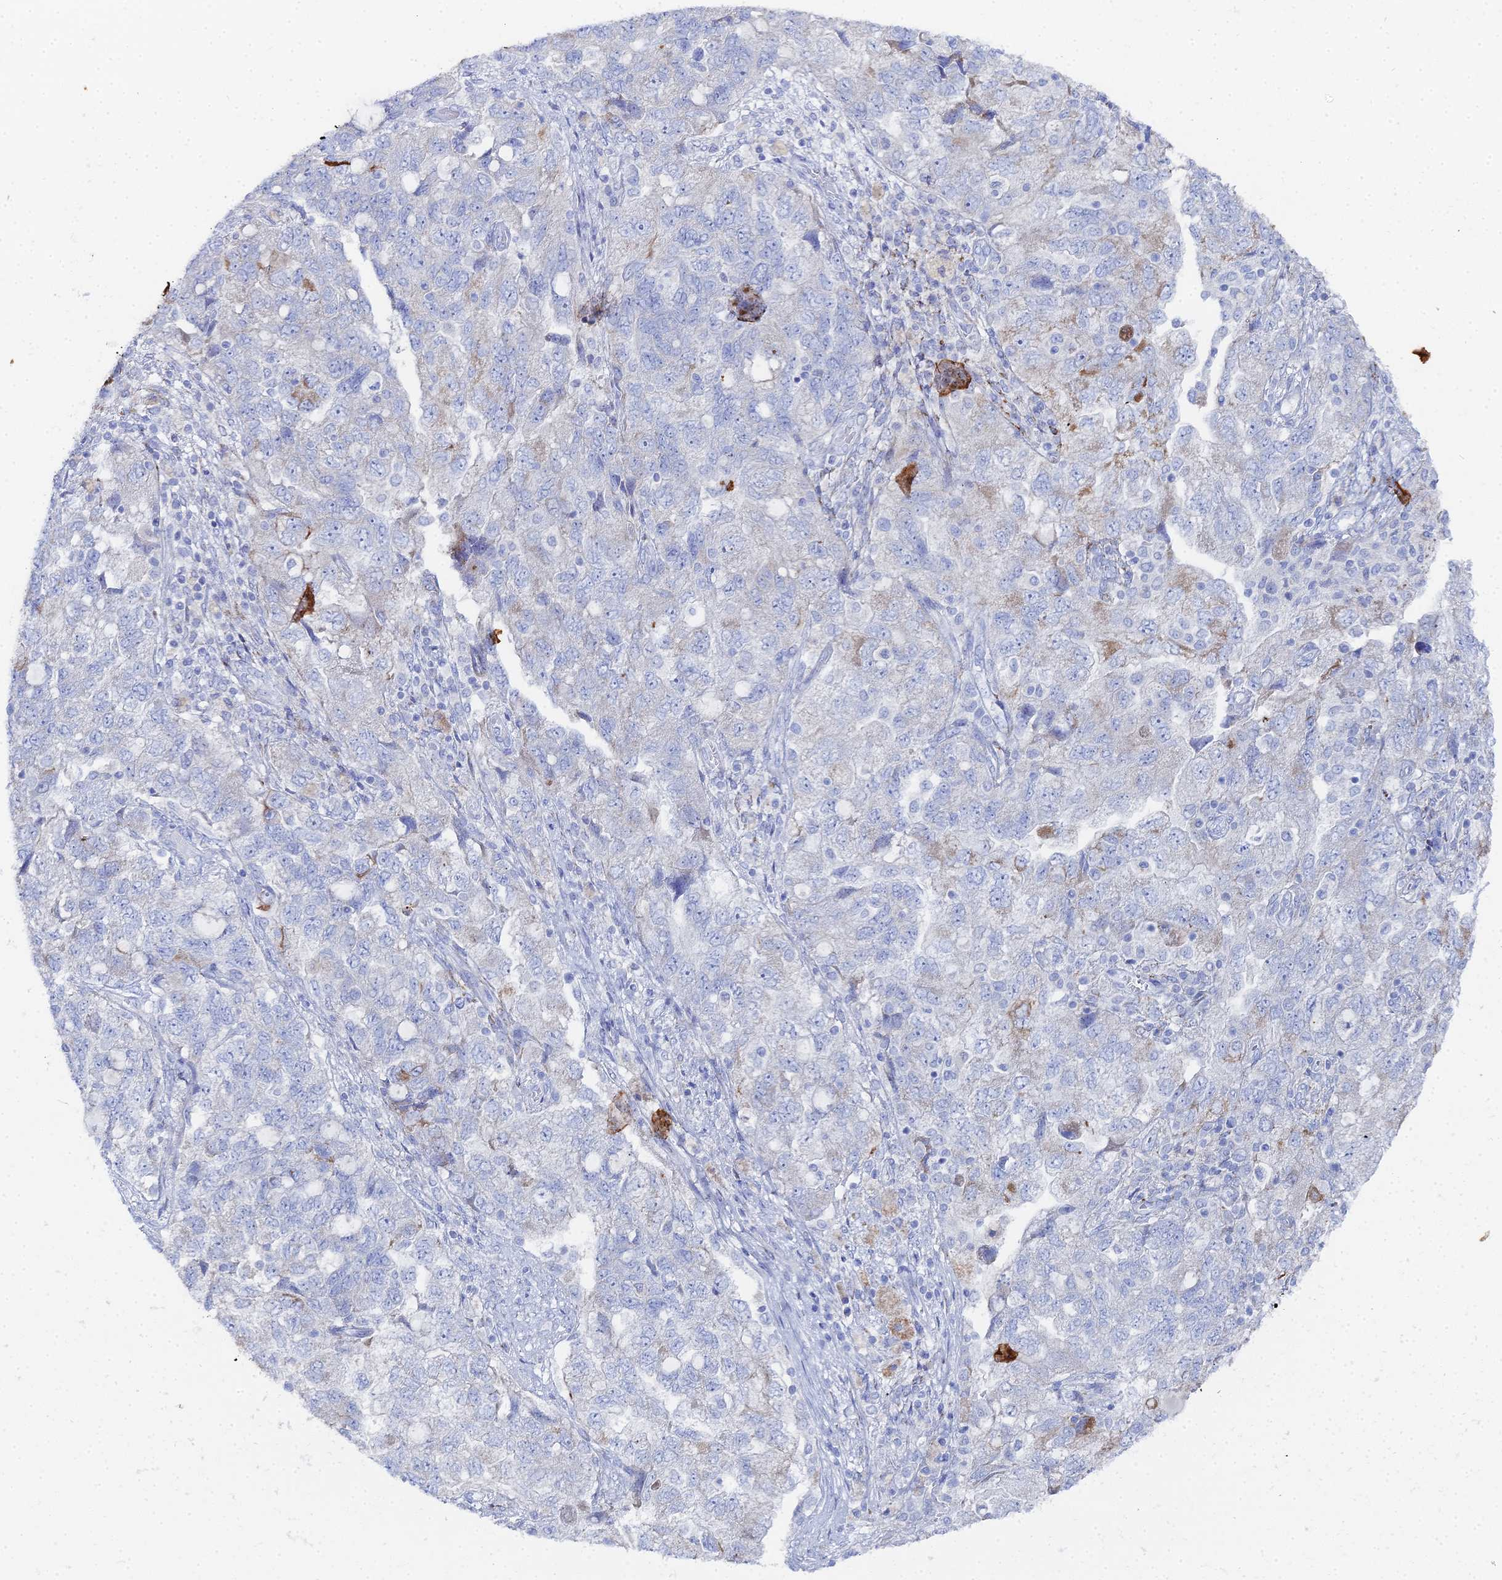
{"staining": {"intensity": "moderate", "quantity": "<25%", "location": "cytoplasmic/membranous"}, "tissue": "ovarian cancer", "cell_type": "Tumor cells", "image_type": "cancer", "snomed": [{"axis": "morphology", "description": "Carcinoma, NOS"}, {"axis": "morphology", "description": "Cystadenocarcinoma, serous, NOS"}, {"axis": "topography", "description": "Ovary"}], "caption": "Moderate cytoplasmic/membranous expression for a protein is identified in about <25% of tumor cells of ovarian cancer (carcinoma) using IHC.", "gene": "DHX34", "patient": {"sex": "female", "age": 69}}